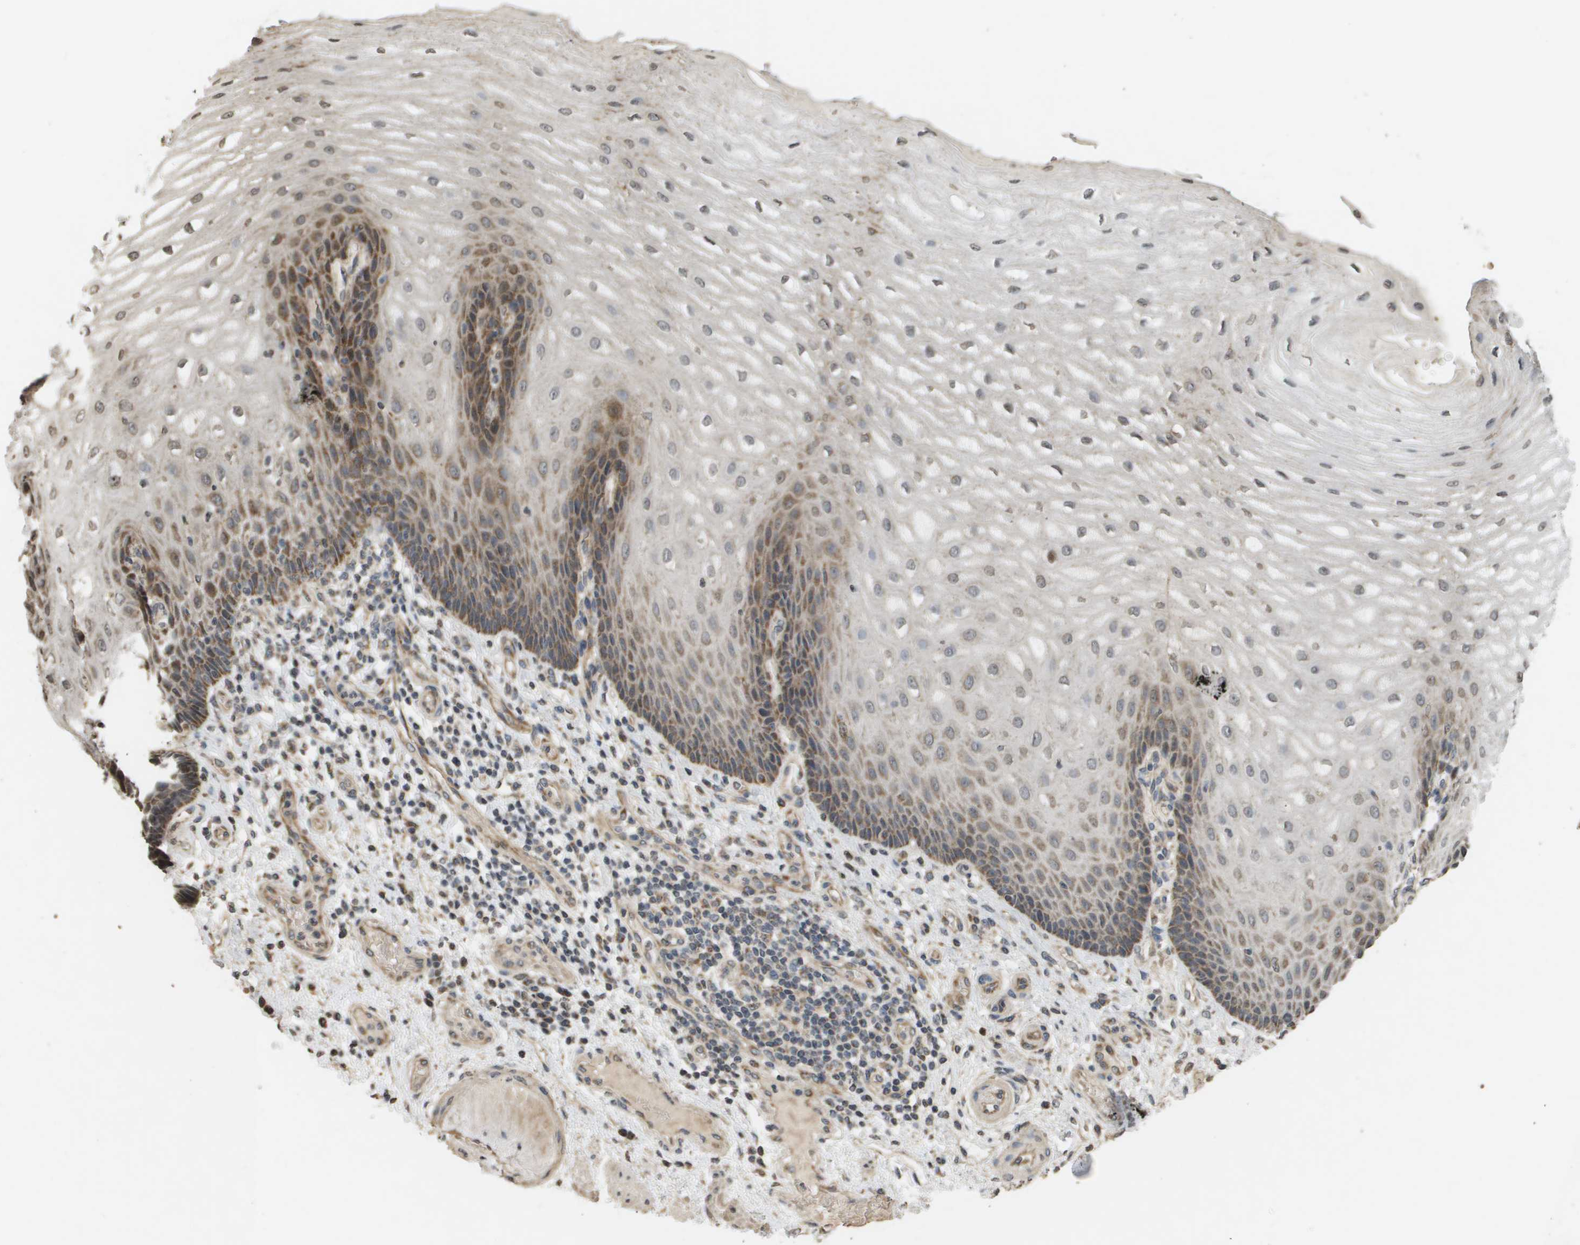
{"staining": {"intensity": "moderate", "quantity": "25%-75%", "location": "cytoplasmic/membranous"}, "tissue": "esophagus", "cell_type": "Squamous epithelial cells", "image_type": "normal", "snomed": [{"axis": "morphology", "description": "Normal tissue, NOS"}, {"axis": "topography", "description": "Esophagus"}], "caption": "Immunohistochemical staining of normal esophagus displays medium levels of moderate cytoplasmic/membranous positivity in approximately 25%-75% of squamous epithelial cells. The protein is shown in brown color, while the nuclei are stained blue.", "gene": "RAB21", "patient": {"sex": "male", "age": 54}}